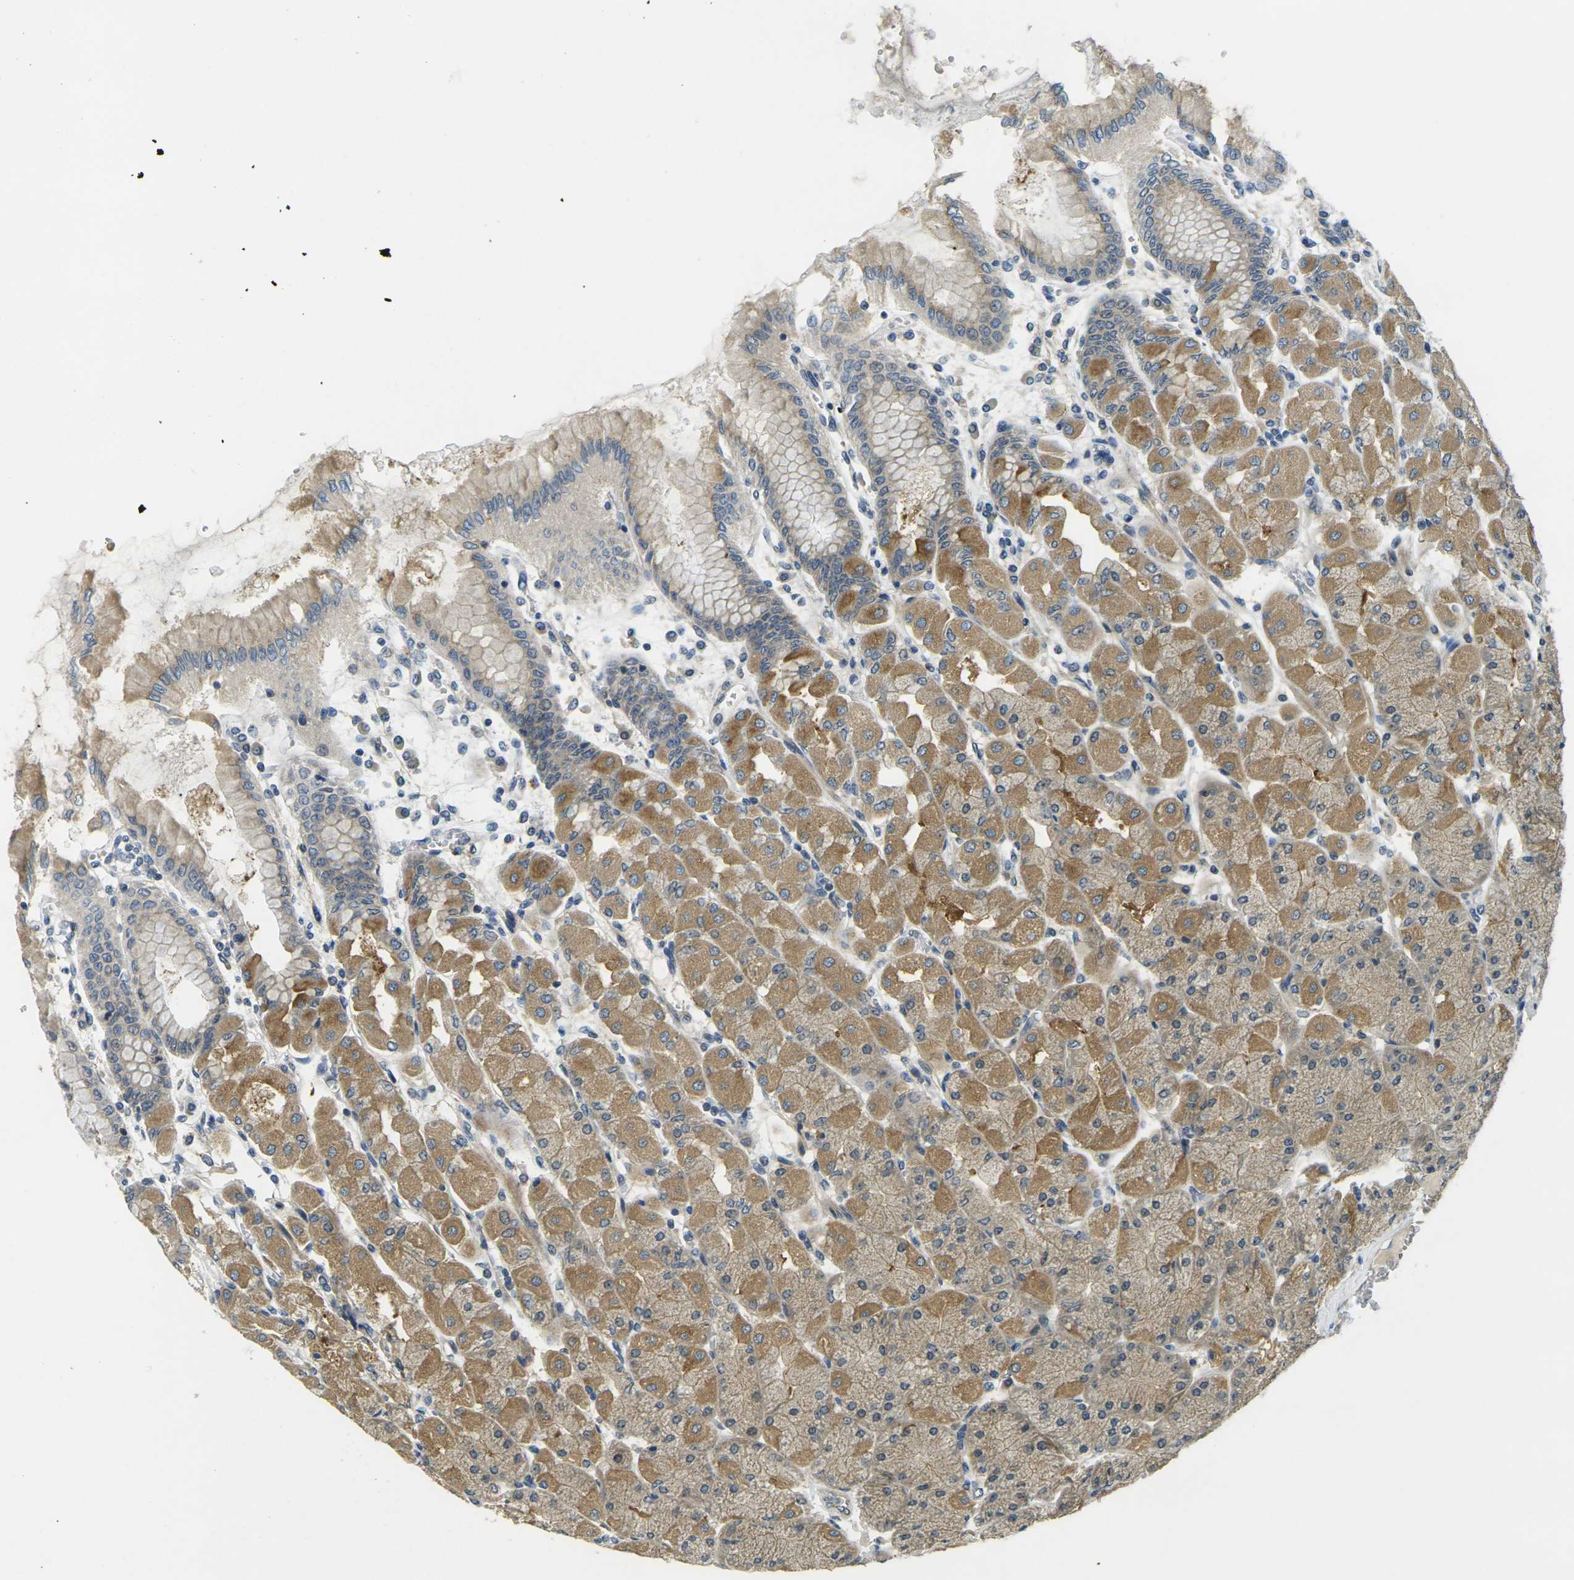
{"staining": {"intensity": "moderate", "quantity": ">75%", "location": "cytoplasmic/membranous"}, "tissue": "stomach", "cell_type": "Glandular cells", "image_type": "normal", "snomed": [{"axis": "morphology", "description": "Normal tissue, NOS"}, {"axis": "topography", "description": "Stomach, upper"}], "caption": "Stomach stained with a brown dye displays moderate cytoplasmic/membranous positive expression in about >75% of glandular cells.", "gene": "MINAR2", "patient": {"sex": "female", "age": 56}}